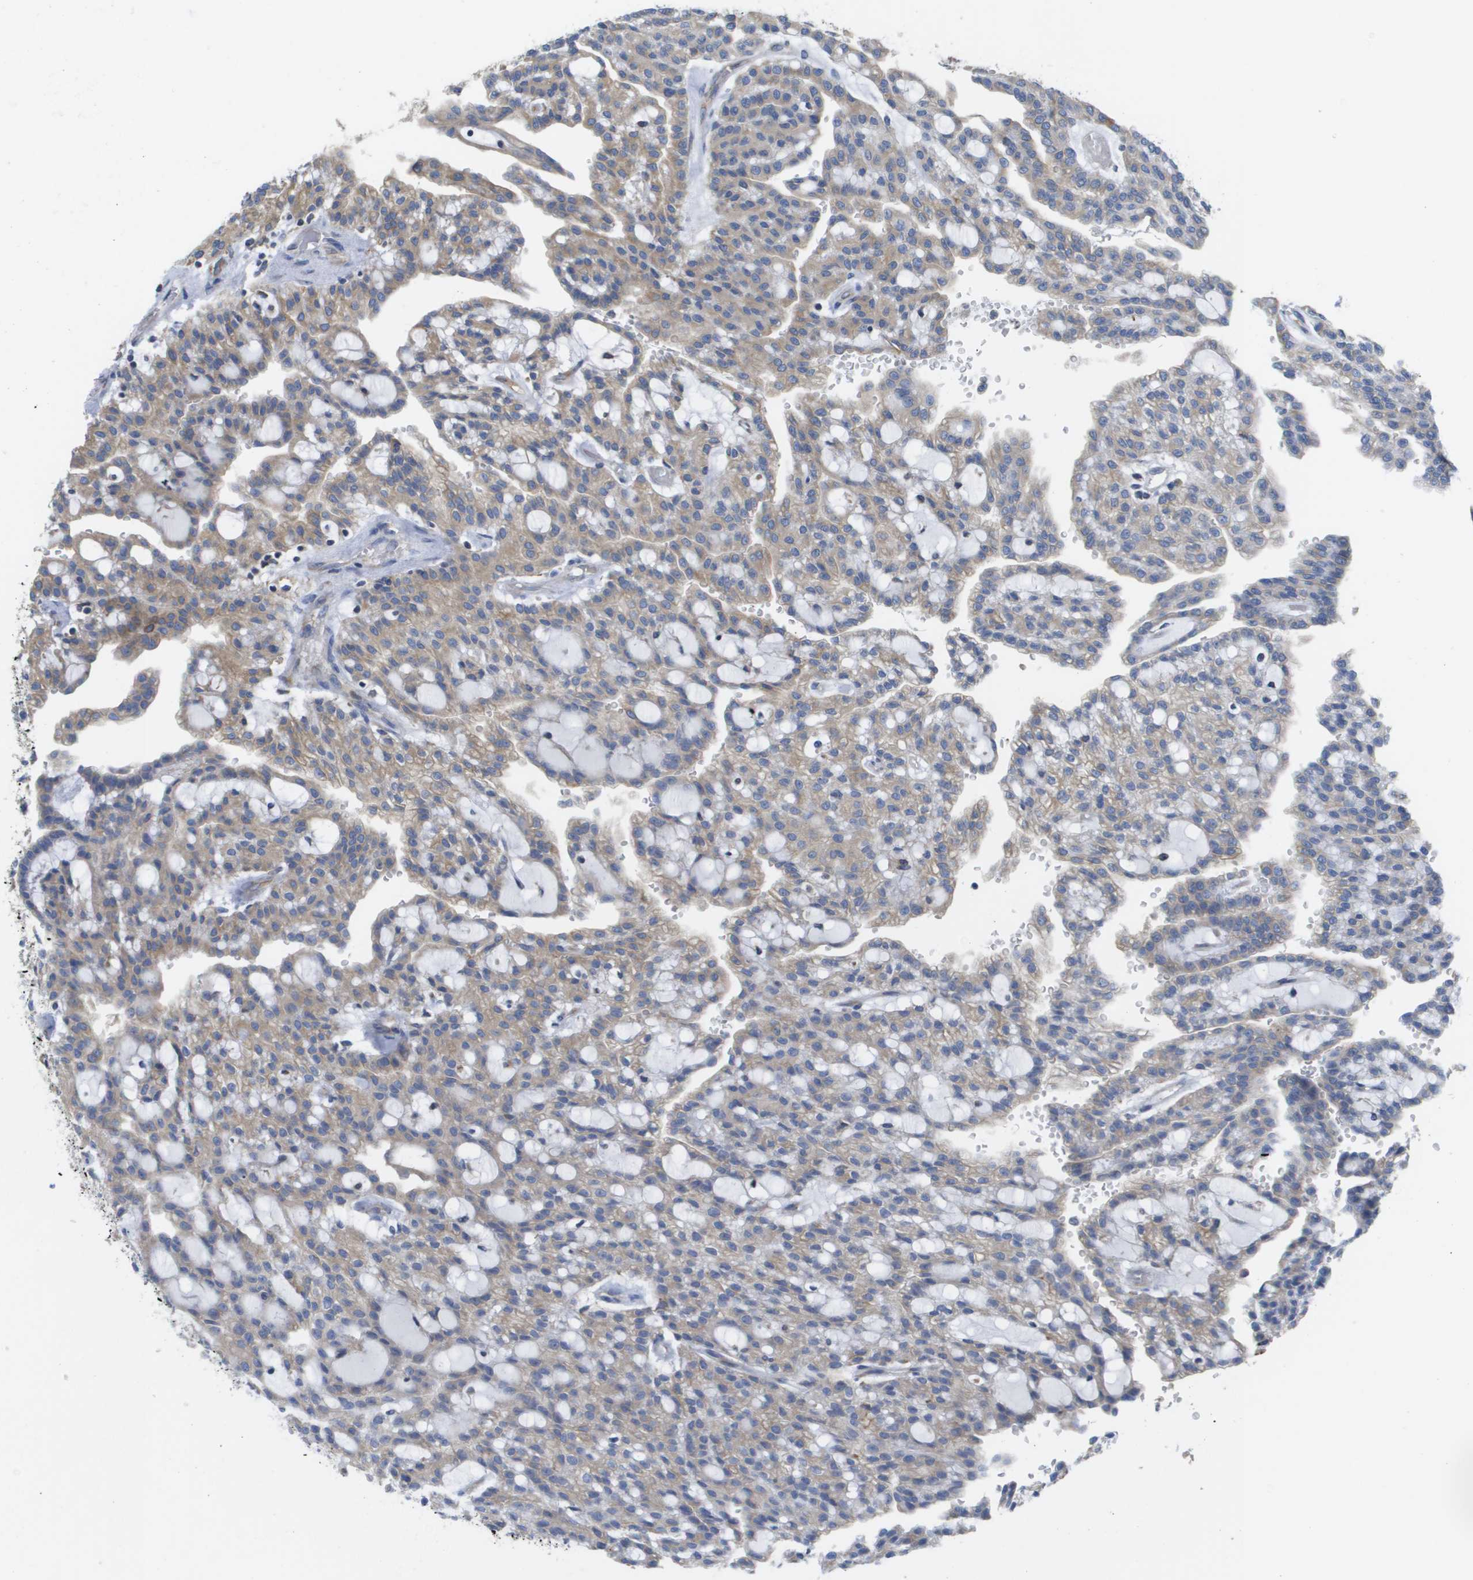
{"staining": {"intensity": "weak", "quantity": ">75%", "location": "cytoplasmic/membranous"}, "tissue": "renal cancer", "cell_type": "Tumor cells", "image_type": "cancer", "snomed": [{"axis": "morphology", "description": "Adenocarcinoma, NOS"}, {"axis": "topography", "description": "Kidney"}], "caption": "An IHC histopathology image of neoplastic tissue is shown. Protein staining in brown highlights weak cytoplasmic/membranous positivity in renal cancer within tumor cells. (DAB (3,3'-diaminobenzidine) IHC with brightfield microscopy, high magnification).", "gene": "SDR42E1", "patient": {"sex": "male", "age": 63}}